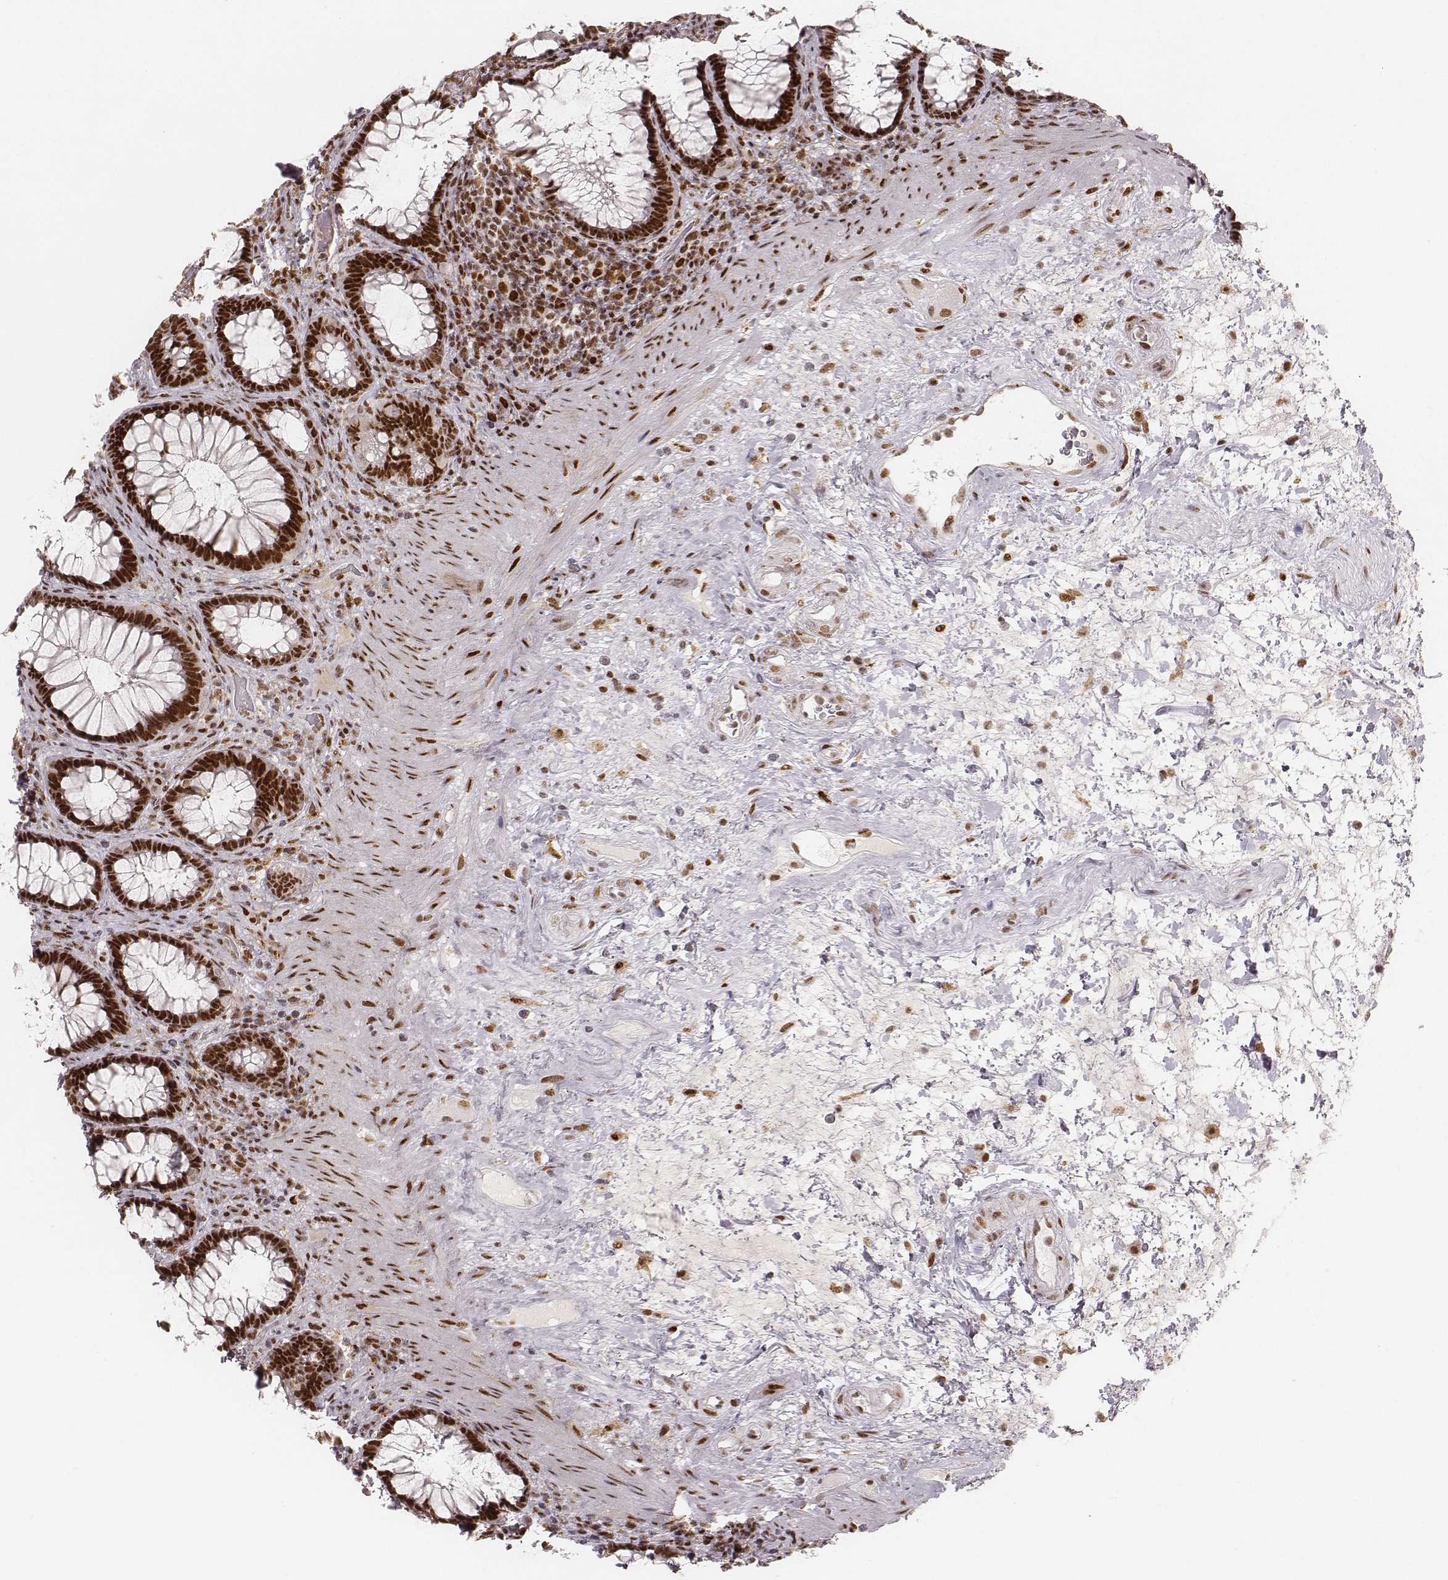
{"staining": {"intensity": "strong", "quantity": ">75%", "location": "nuclear"}, "tissue": "rectum", "cell_type": "Glandular cells", "image_type": "normal", "snomed": [{"axis": "morphology", "description": "Normal tissue, NOS"}, {"axis": "topography", "description": "Rectum"}], "caption": "DAB immunohistochemical staining of unremarkable human rectum reveals strong nuclear protein positivity in approximately >75% of glandular cells.", "gene": "HNRNPC", "patient": {"sex": "male", "age": 72}}